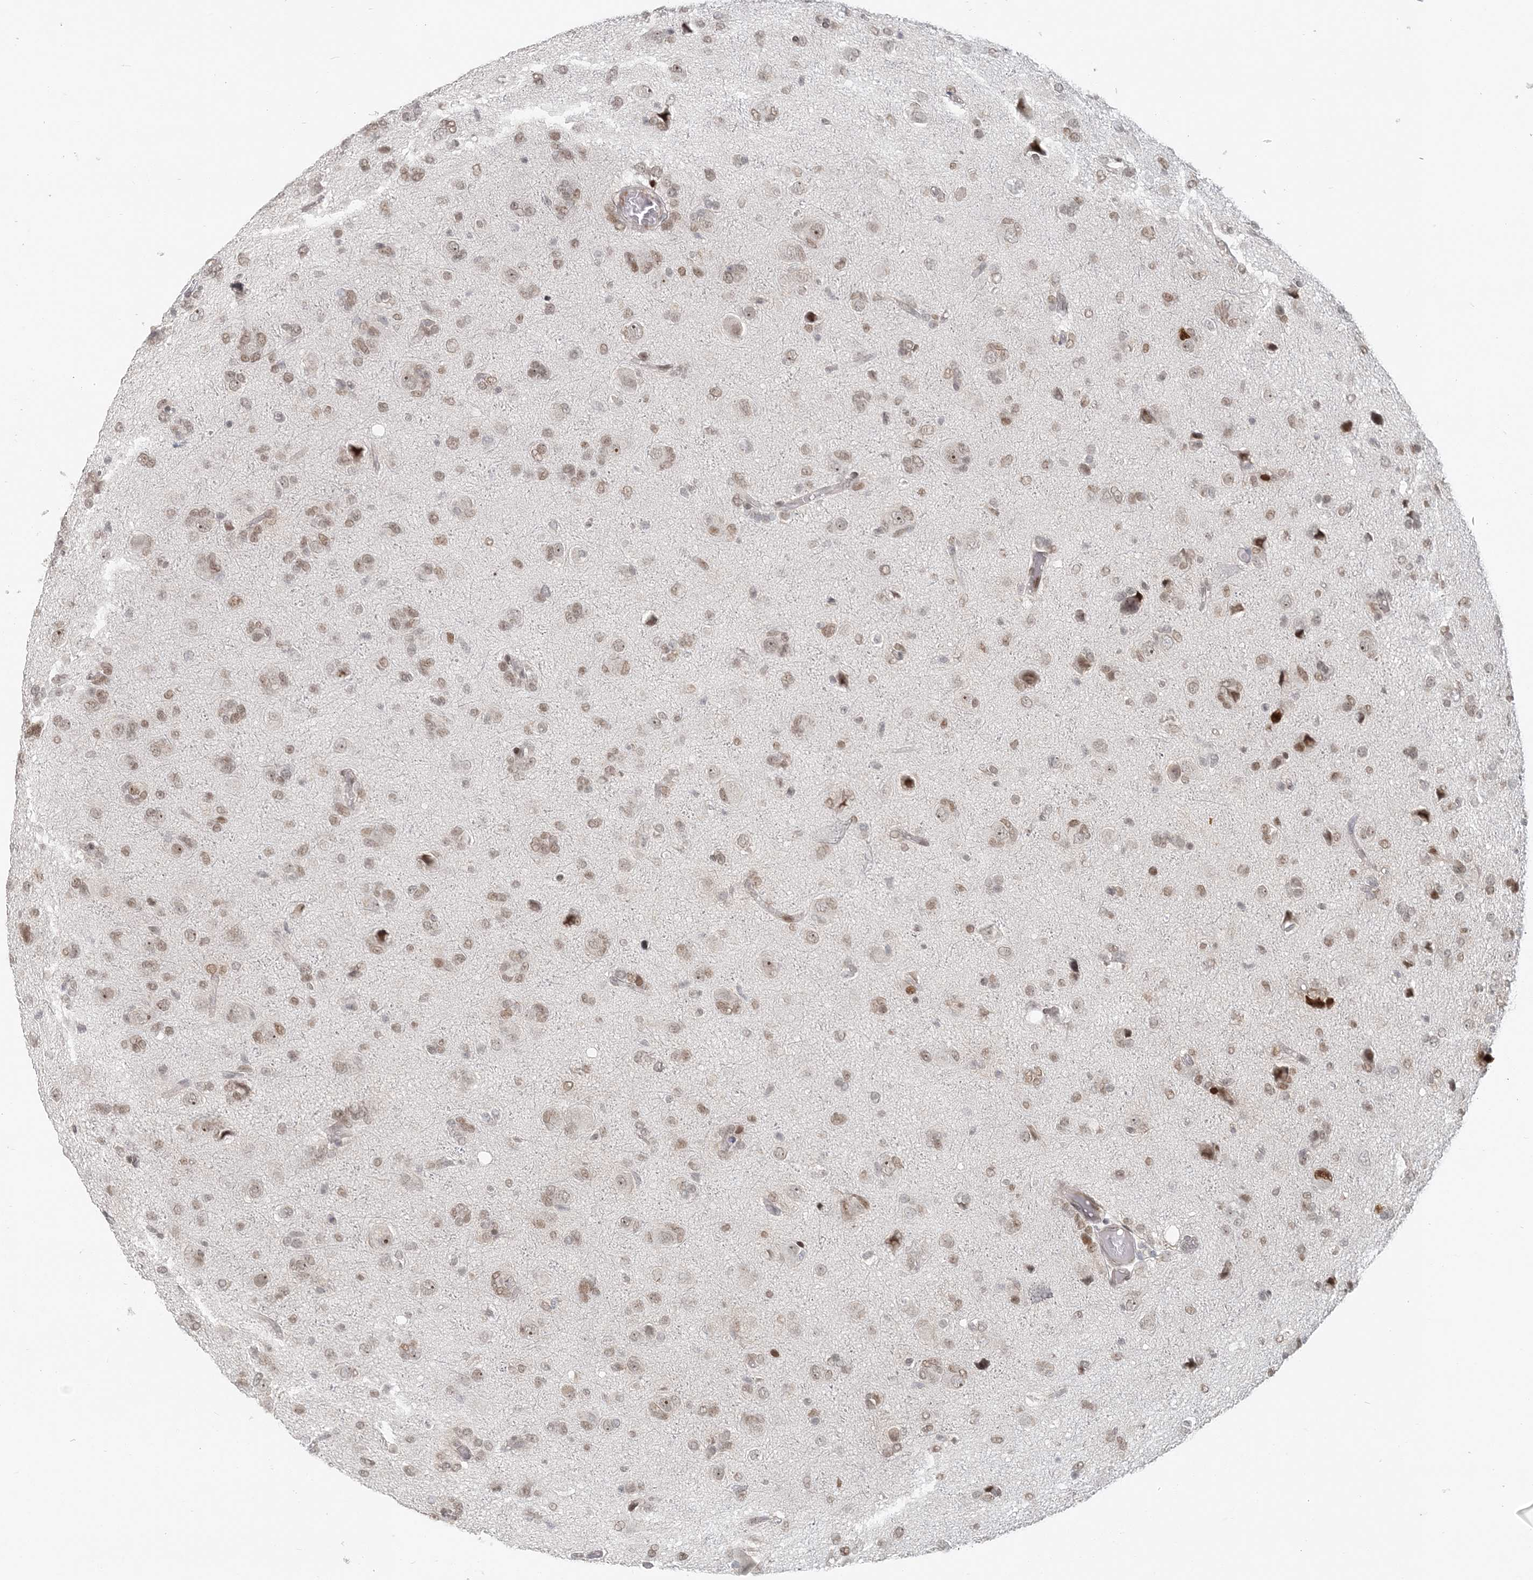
{"staining": {"intensity": "weak", "quantity": ">75%", "location": "nuclear"}, "tissue": "glioma", "cell_type": "Tumor cells", "image_type": "cancer", "snomed": [{"axis": "morphology", "description": "Glioma, malignant, High grade"}, {"axis": "topography", "description": "Brain"}], "caption": "Immunohistochemistry (IHC) micrograph of glioma stained for a protein (brown), which shows low levels of weak nuclear staining in approximately >75% of tumor cells.", "gene": "BAZ1B", "patient": {"sex": "female", "age": 59}}